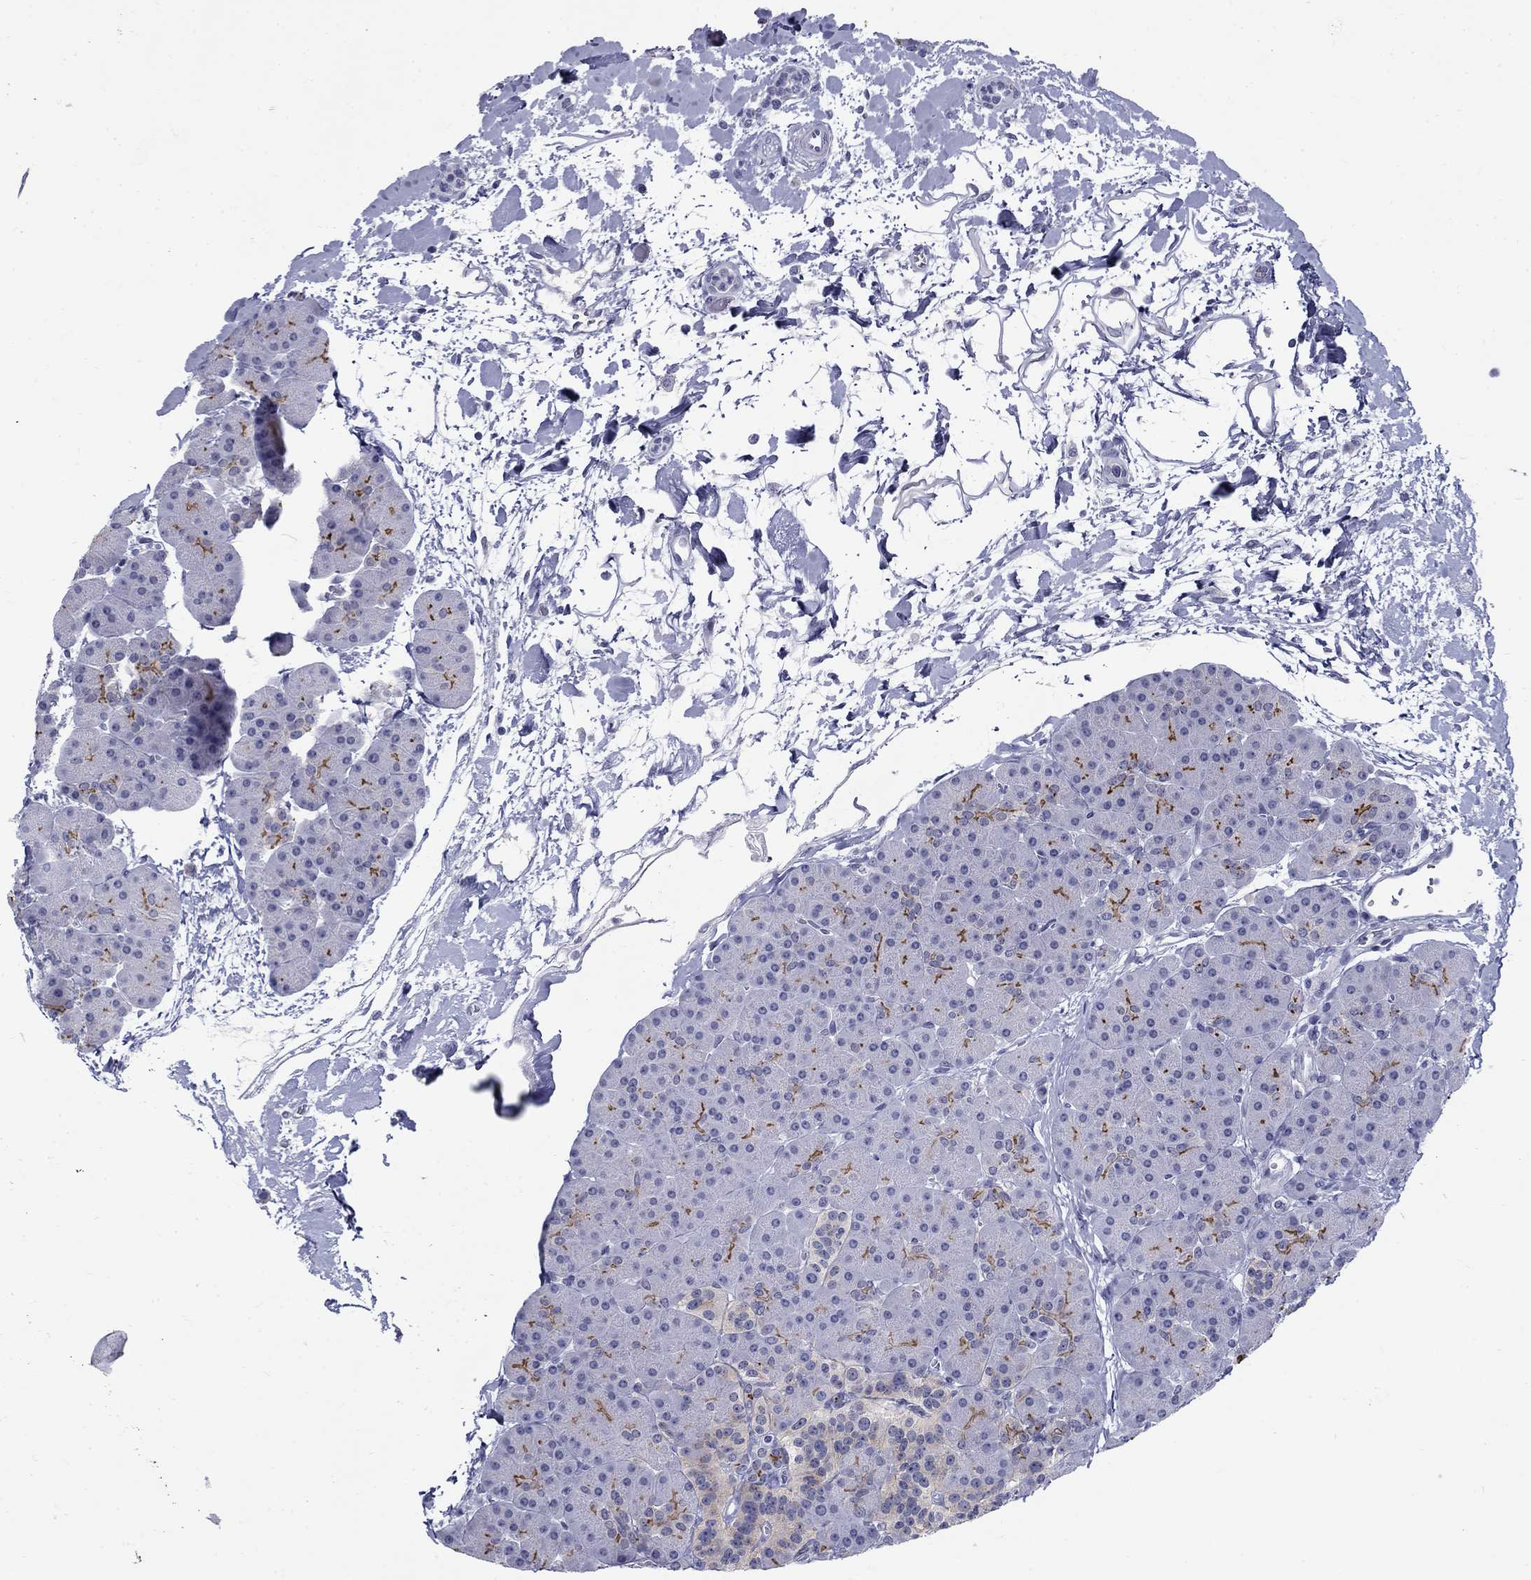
{"staining": {"intensity": "moderate", "quantity": "25%-75%", "location": "cytoplasmic/membranous"}, "tissue": "pancreas", "cell_type": "Exocrine glandular cells", "image_type": "normal", "snomed": [{"axis": "morphology", "description": "Normal tissue, NOS"}, {"axis": "topography", "description": "Pancreas"}], "caption": "Exocrine glandular cells display moderate cytoplasmic/membranous expression in approximately 25%-75% of cells in unremarkable pancreas. (IHC, brightfield microscopy, high magnification).", "gene": "C4orf19", "patient": {"sex": "female", "age": 44}}